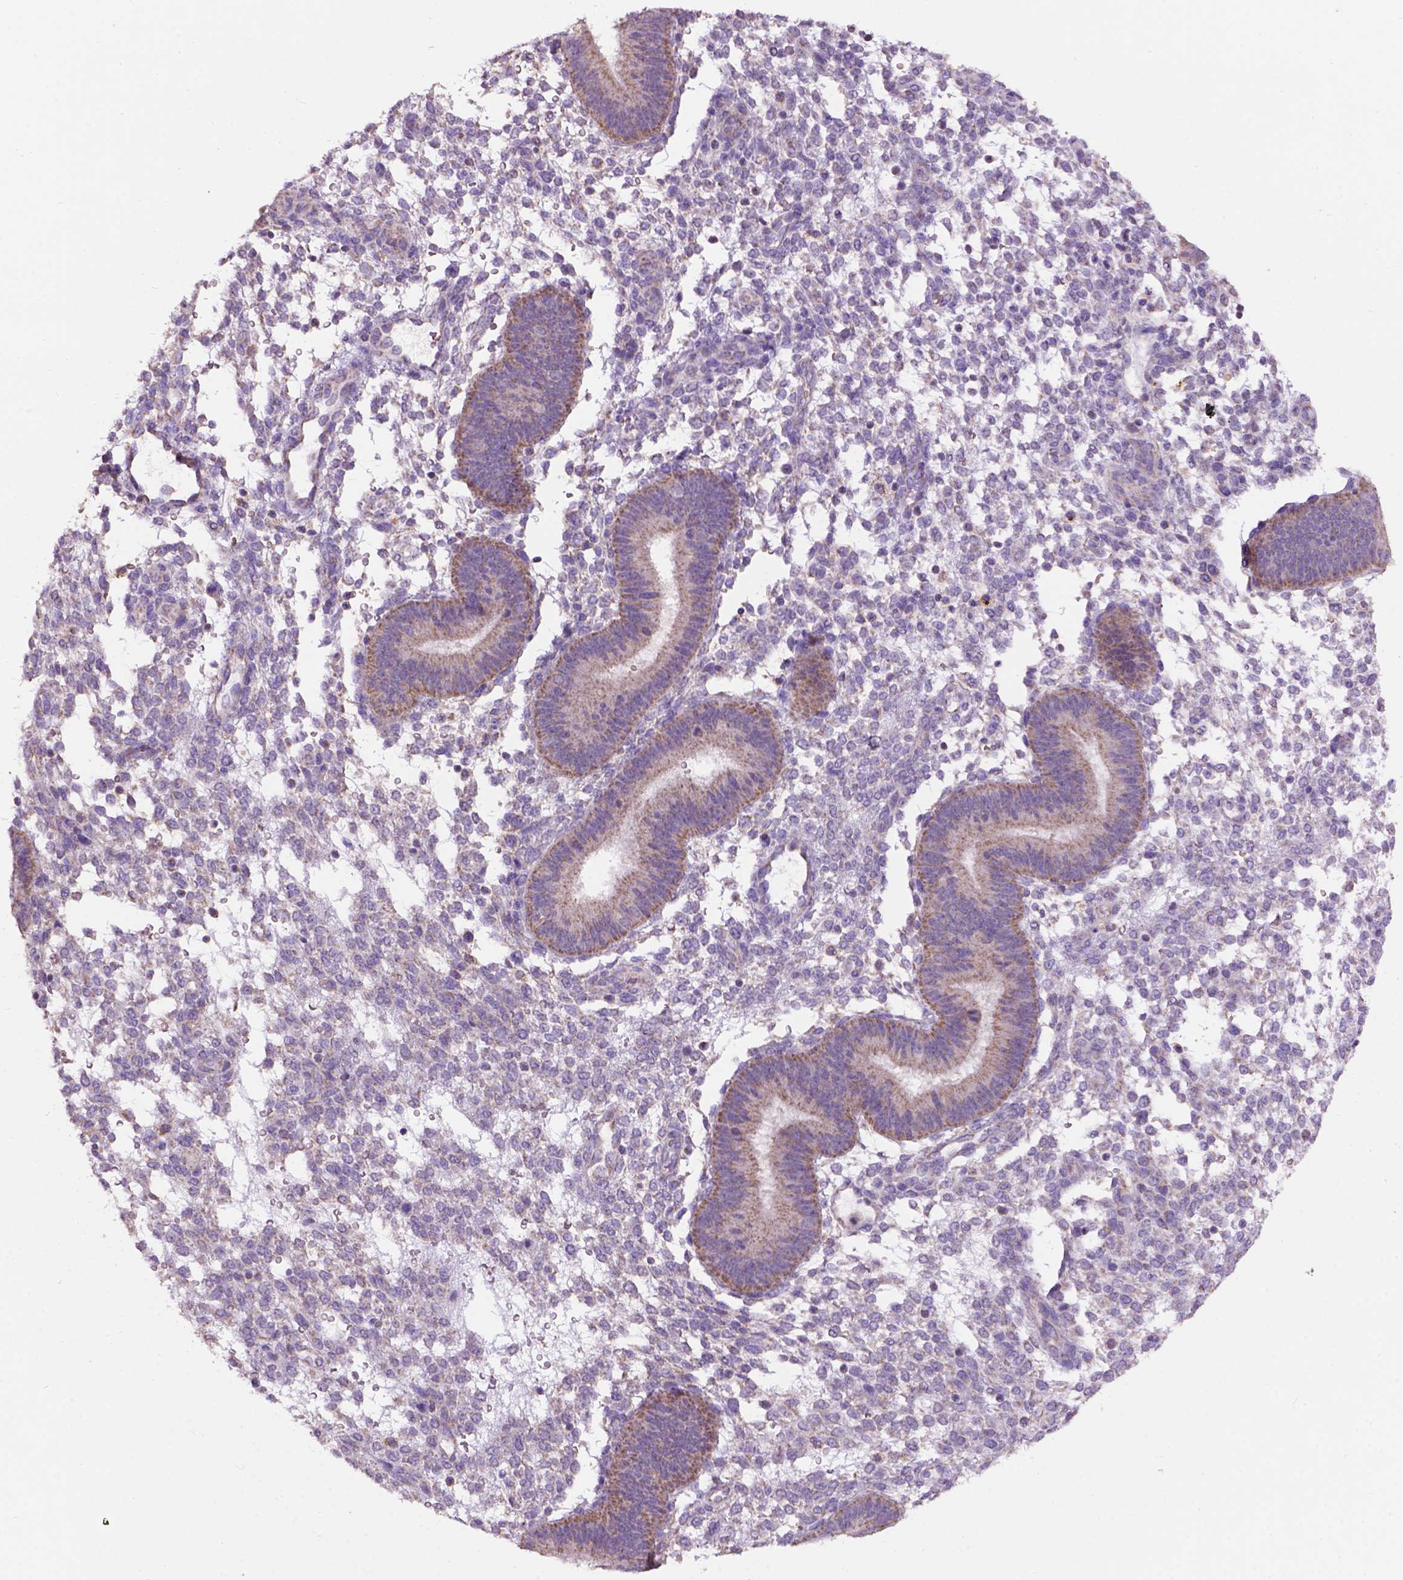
{"staining": {"intensity": "negative", "quantity": "none", "location": "none"}, "tissue": "endometrium", "cell_type": "Cells in endometrial stroma", "image_type": "normal", "snomed": [{"axis": "morphology", "description": "Normal tissue, NOS"}, {"axis": "topography", "description": "Endometrium"}], "caption": "A high-resolution micrograph shows immunohistochemistry (IHC) staining of unremarkable endometrium, which reveals no significant staining in cells in endometrial stroma.", "gene": "L2HGDH", "patient": {"sex": "female", "age": 39}}